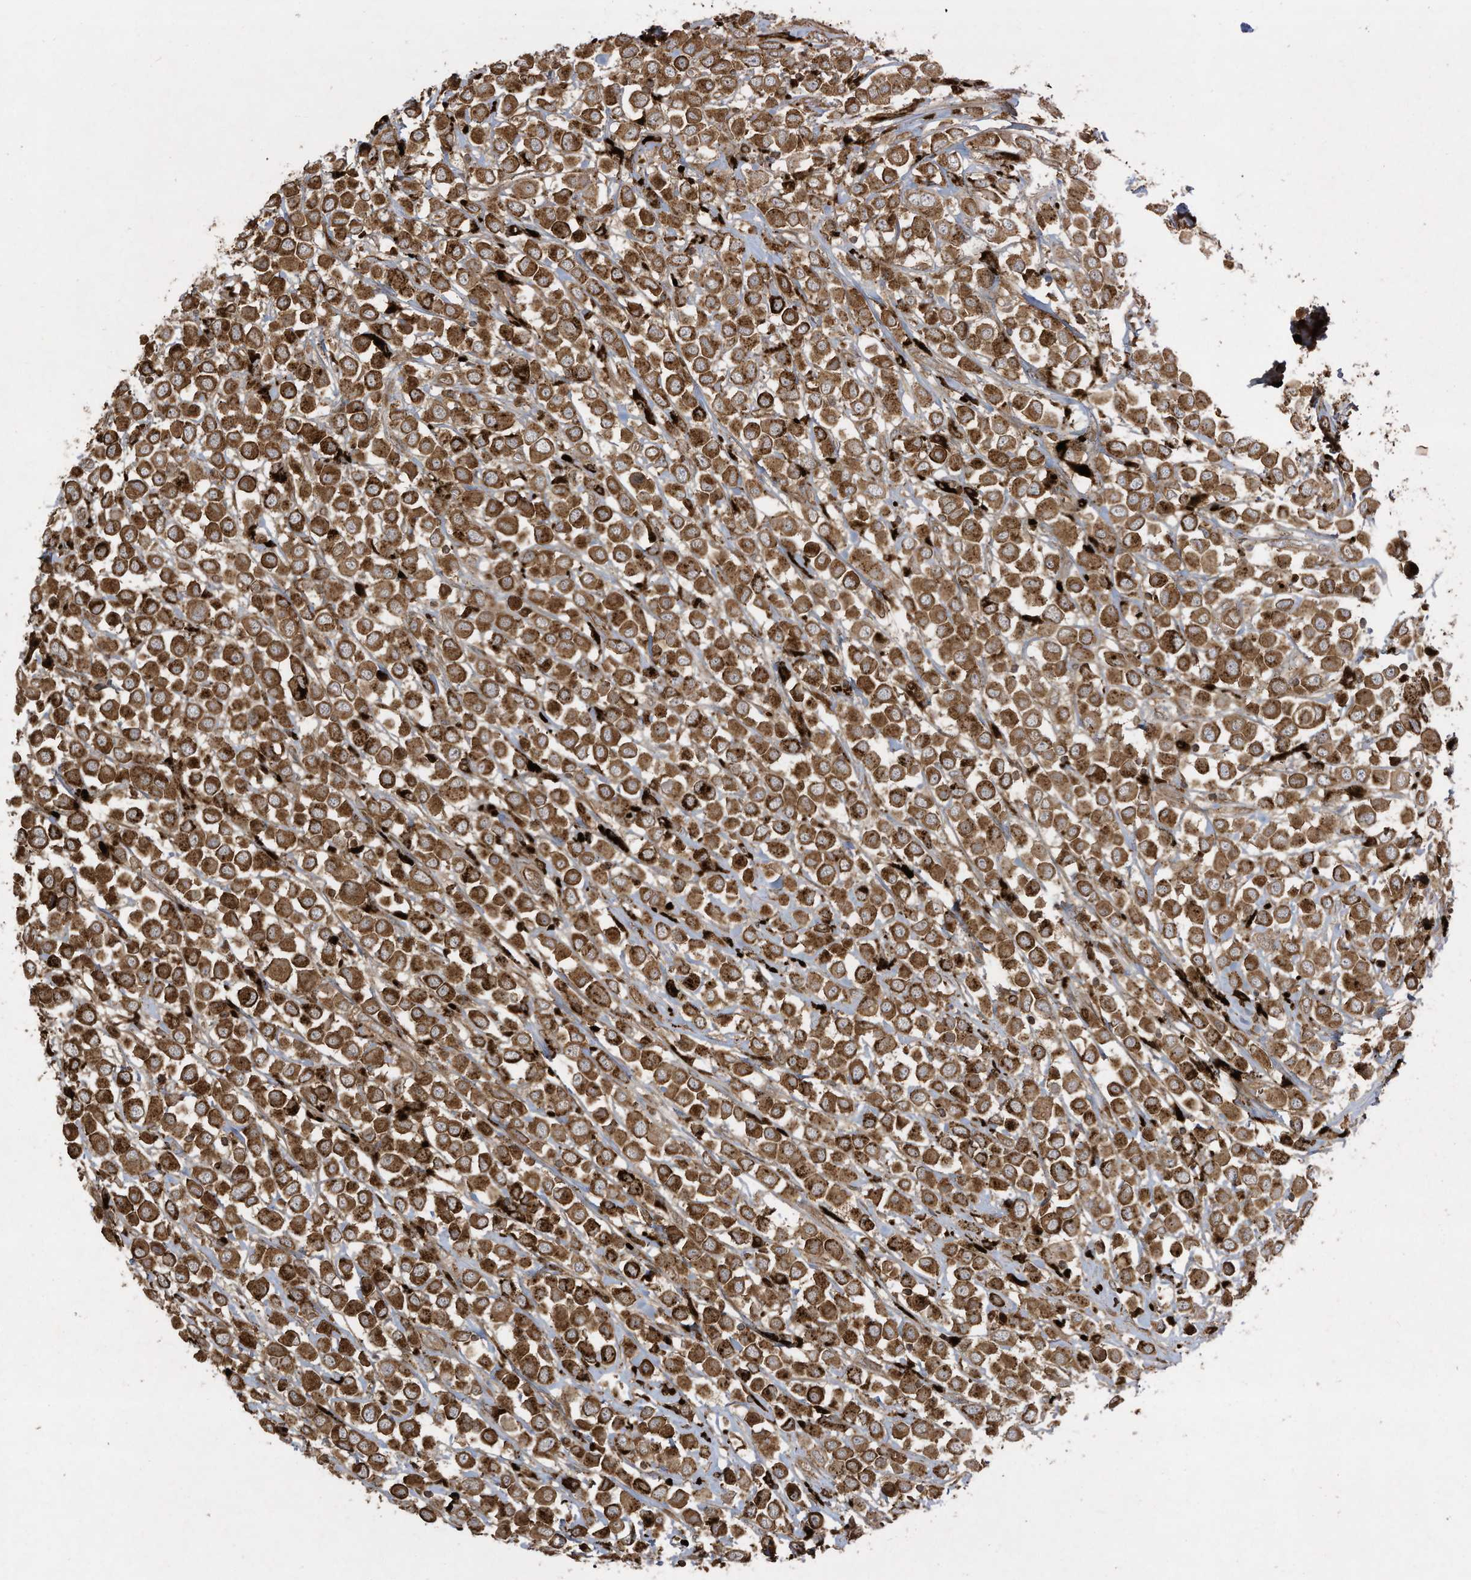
{"staining": {"intensity": "strong", "quantity": ">75%", "location": "cytoplasmic/membranous"}, "tissue": "breast cancer", "cell_type": "Tumor cells", "image_type": "cancer", "snomed": [{"axis": "morphology", "description": "Duct carcinoma"}, {"axis": "topography", "description": "Breast"}], "caption": "A brown stain highlights strong cytoplasmic/membranous staining of a protein in human breast cancer tumor cells.", "gene": "DDIT4", "patient": {"sex": "female", "age": 61}}